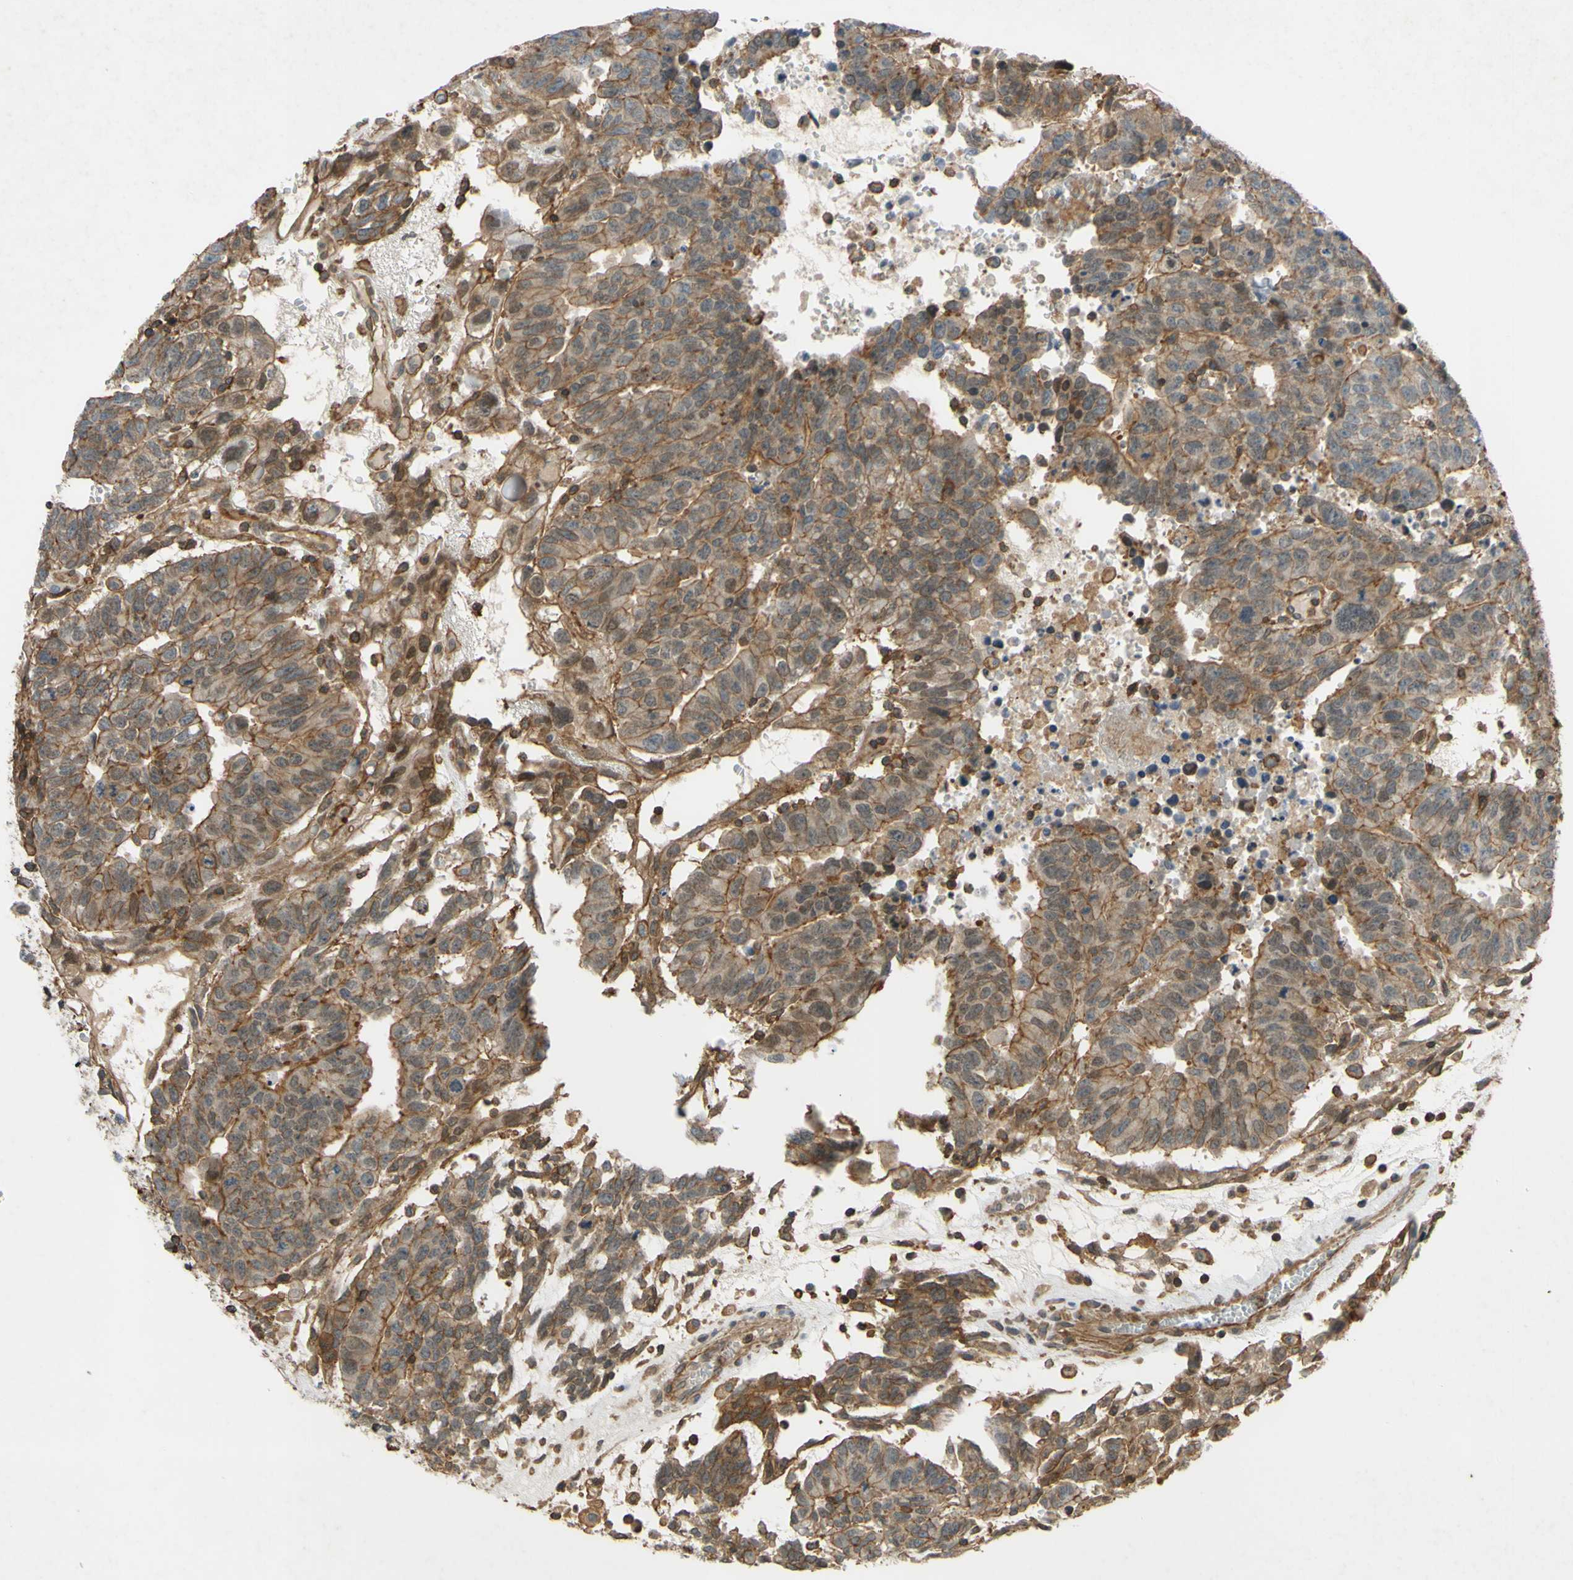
{"staining": {"intensity": "moderate", "quantity": ">75%", "location": "cytoplasmic/membranous"}, "tissue": "testis cancer", "cell_type": "Tumor cells", "image_type": "cancer", "snomed": [{"axis": "morphology", "description": "Seminoma, NOS"}, {"axis": "morphology", "description": "Carcinoma, Embryonal, NOS"}, {"axis": "topography", "description": "Testis"}], "caption": "Moderate cytoplasmic/membranous positivity for a protein is seen in about >75% of tumor cells of embryonal carcinoma (testis) using immunohistochemistry.", "gene": "ADD3", "patient": {"sex": "male", "age": 52}}